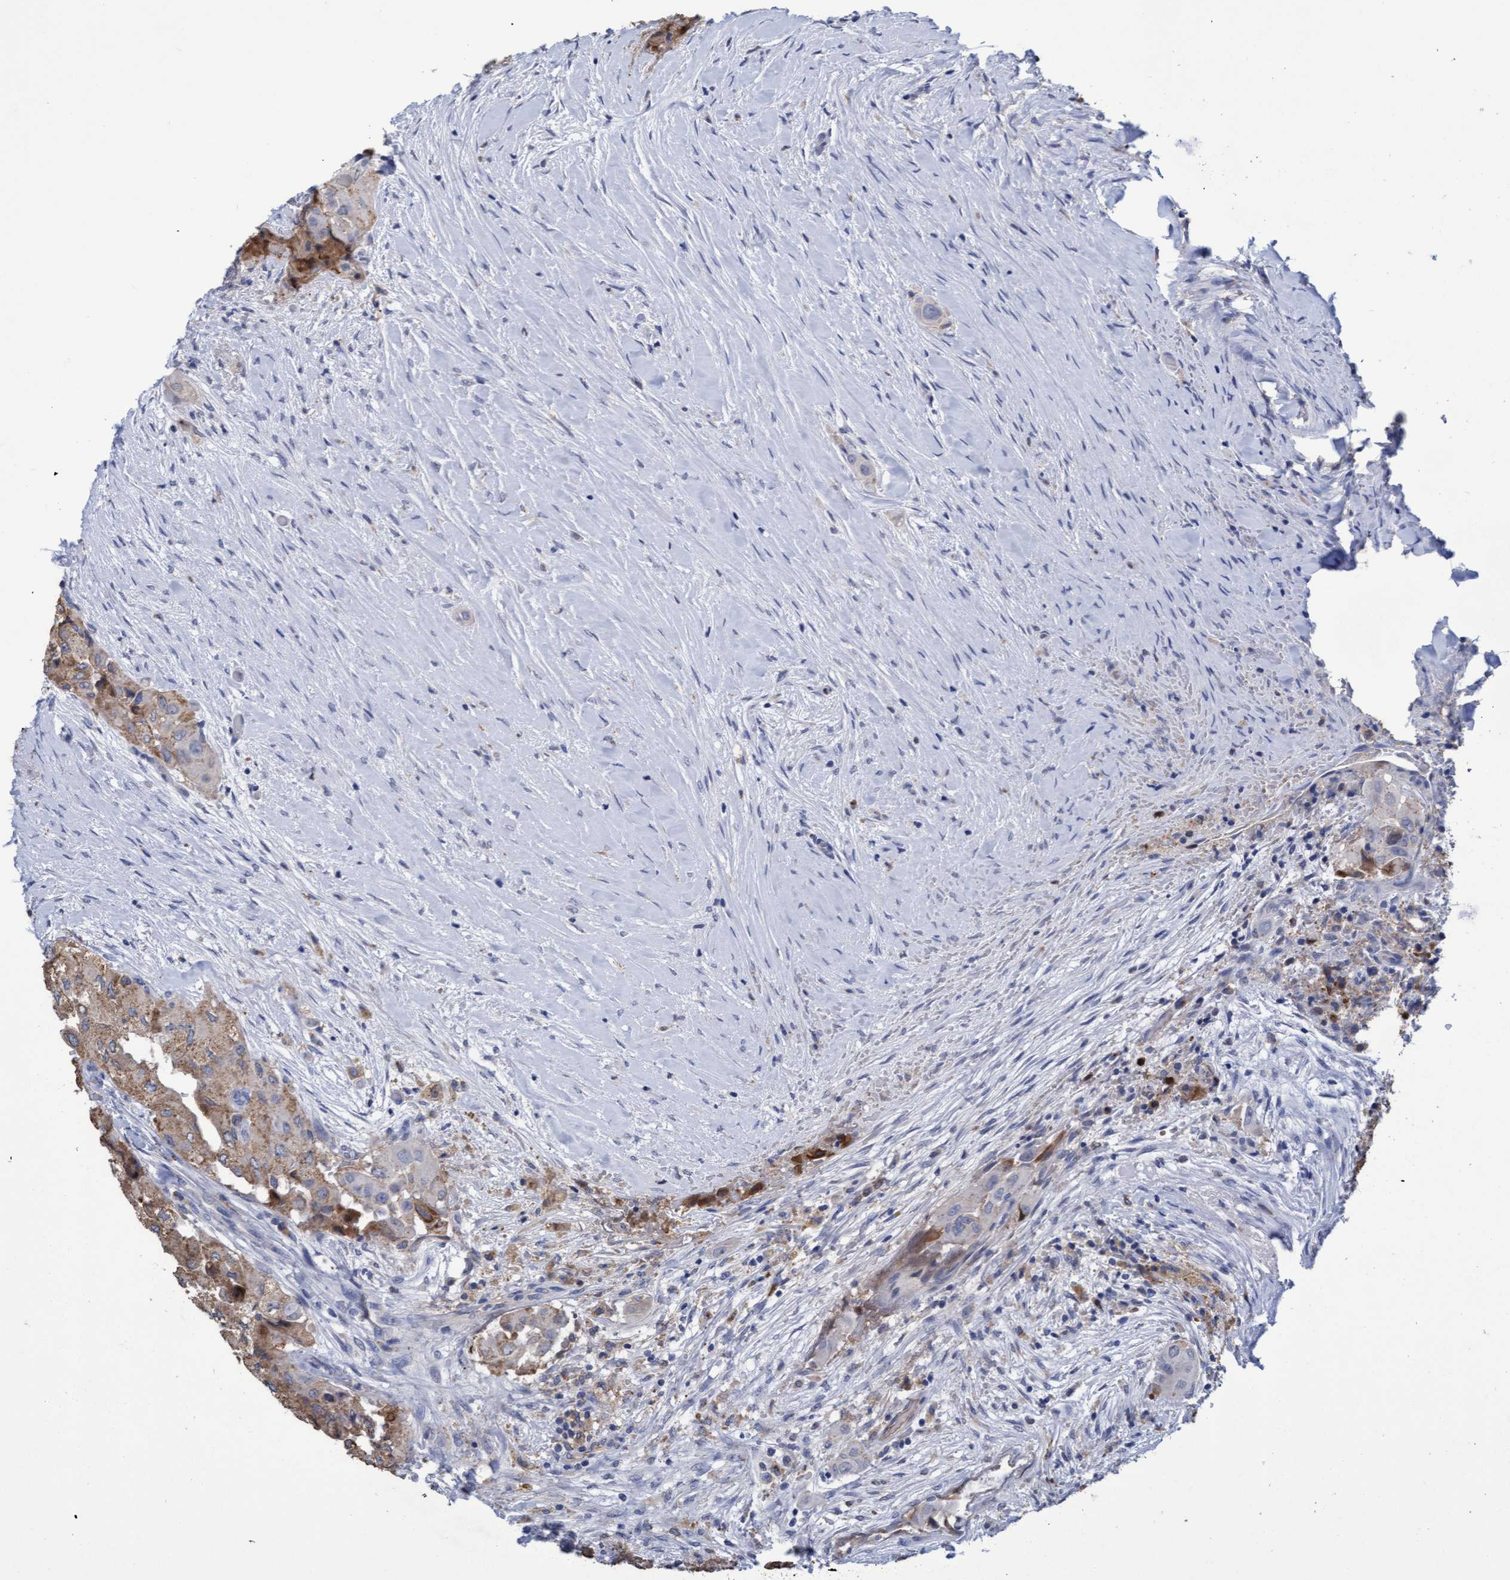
{"staining": {"intensity": "moderate", "quantity": "25%-75%", "location": "cytoplasmic/membranous"}, "tissue": "thyroid cancer", "cell_type": "Tumor cells", "image_type": "cancer", "snomed": [{"axis": "morphology", "description": "Papillary adenocarcinoma, NOS"}, {"axis": "topography", "description": "Thyroid gland"}], "caption": "Thyroid cancer tissue reveals moderate cytoplasmic/membranous expression in about 25%-75% of tumor cells, visualized by immunohistochemistry.", "gene": "GPR39", "patient": {"sex": "female", "age": 59}}